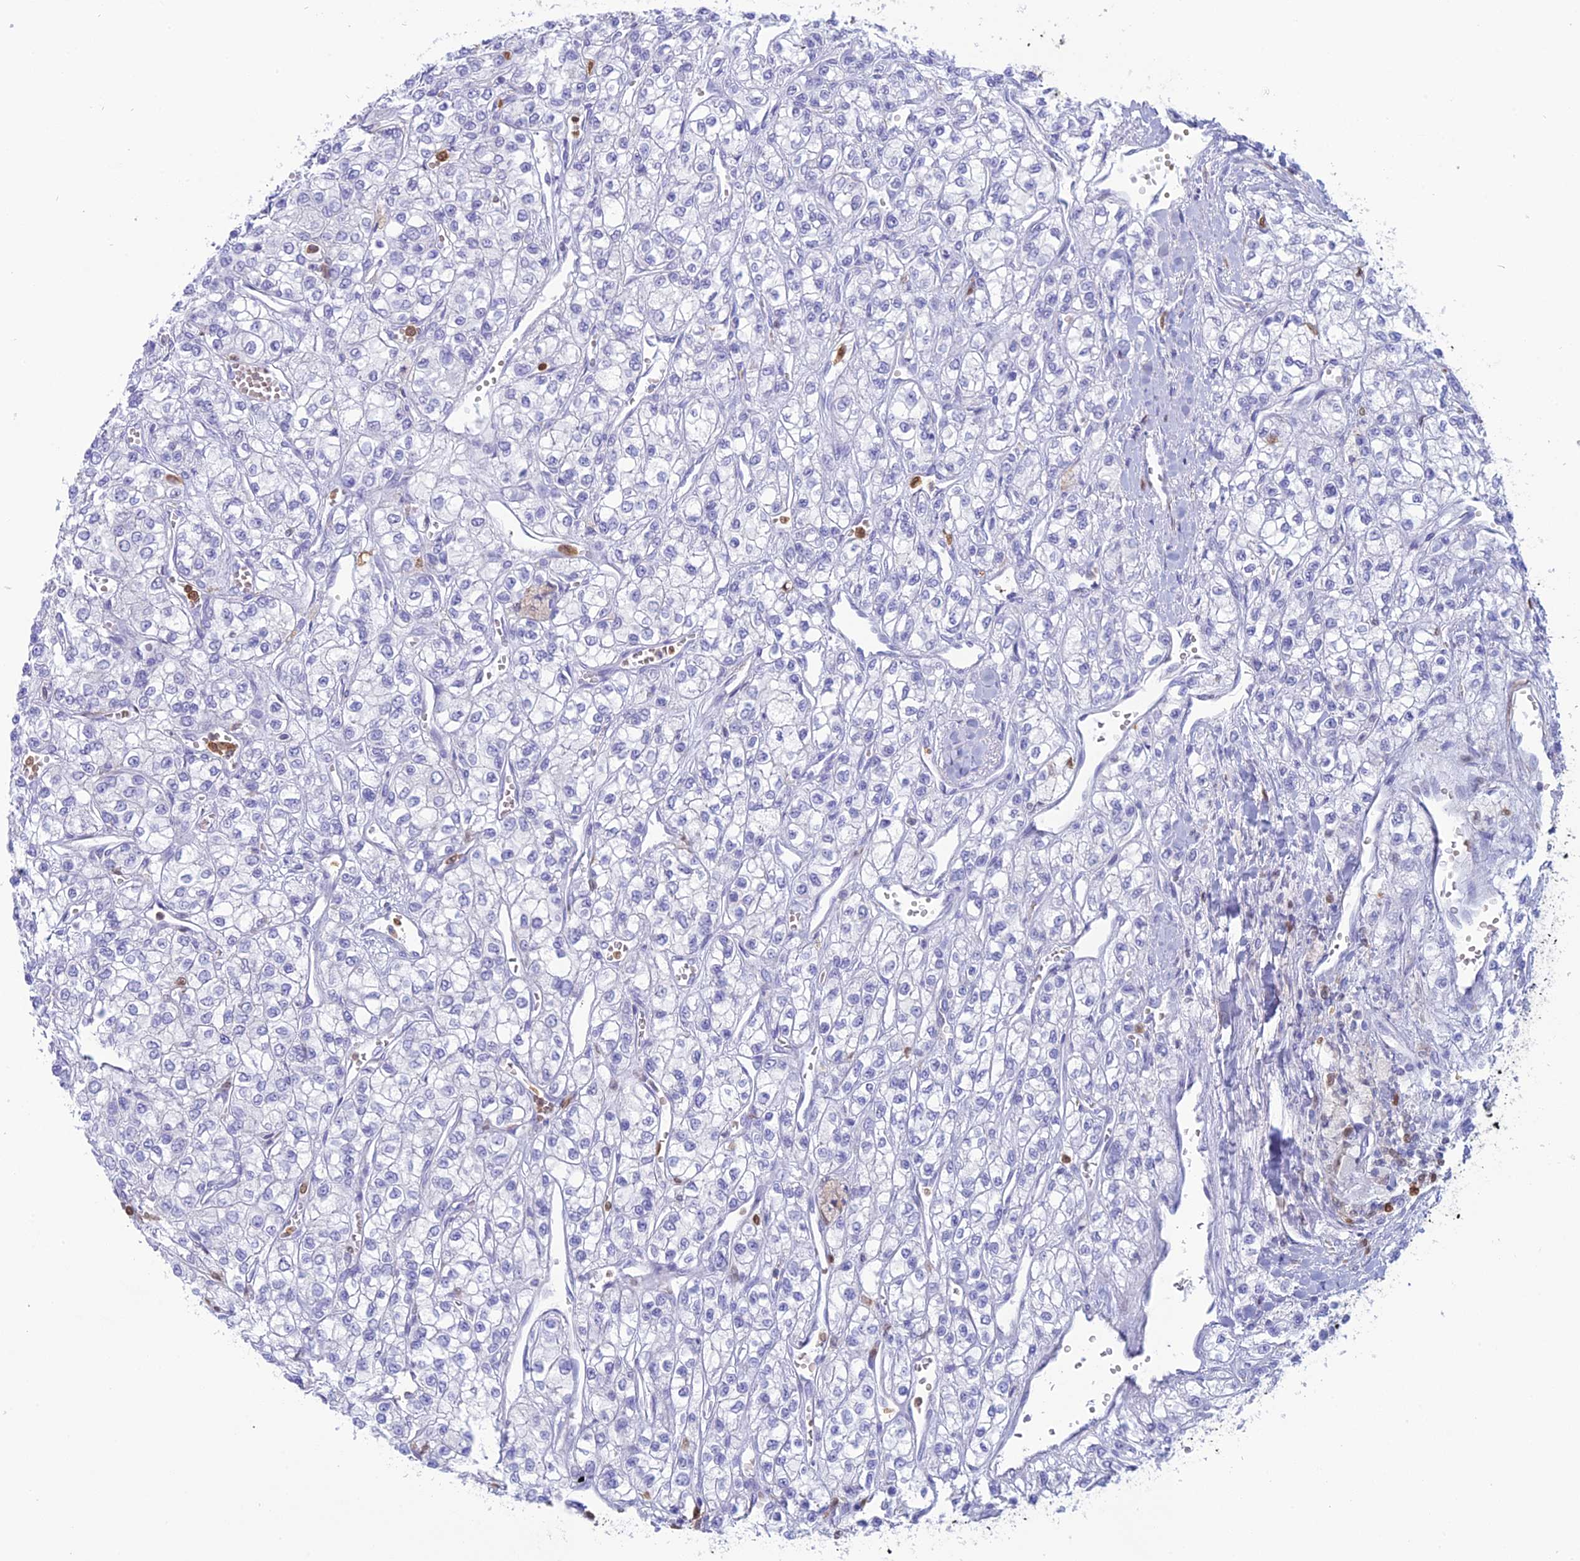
{"staining": {"intensity": "negative", "quantity": "none", "location": "none"}, "tissue": "renal cancer", "cell_type": "Tumor cells", "image_type": "cancer", "snomed": [{"axis": "morphology", "description": "Adenocarcinoma, NOS"}, {"axis": "topography", "description": "Kidney"}], "caption": "Protein analysis of adenocarcinoma (renal) shows no significant positivity in tumor cells.", "gene": "PGBD4", "patient": {"sex": "male", "age": 80}}